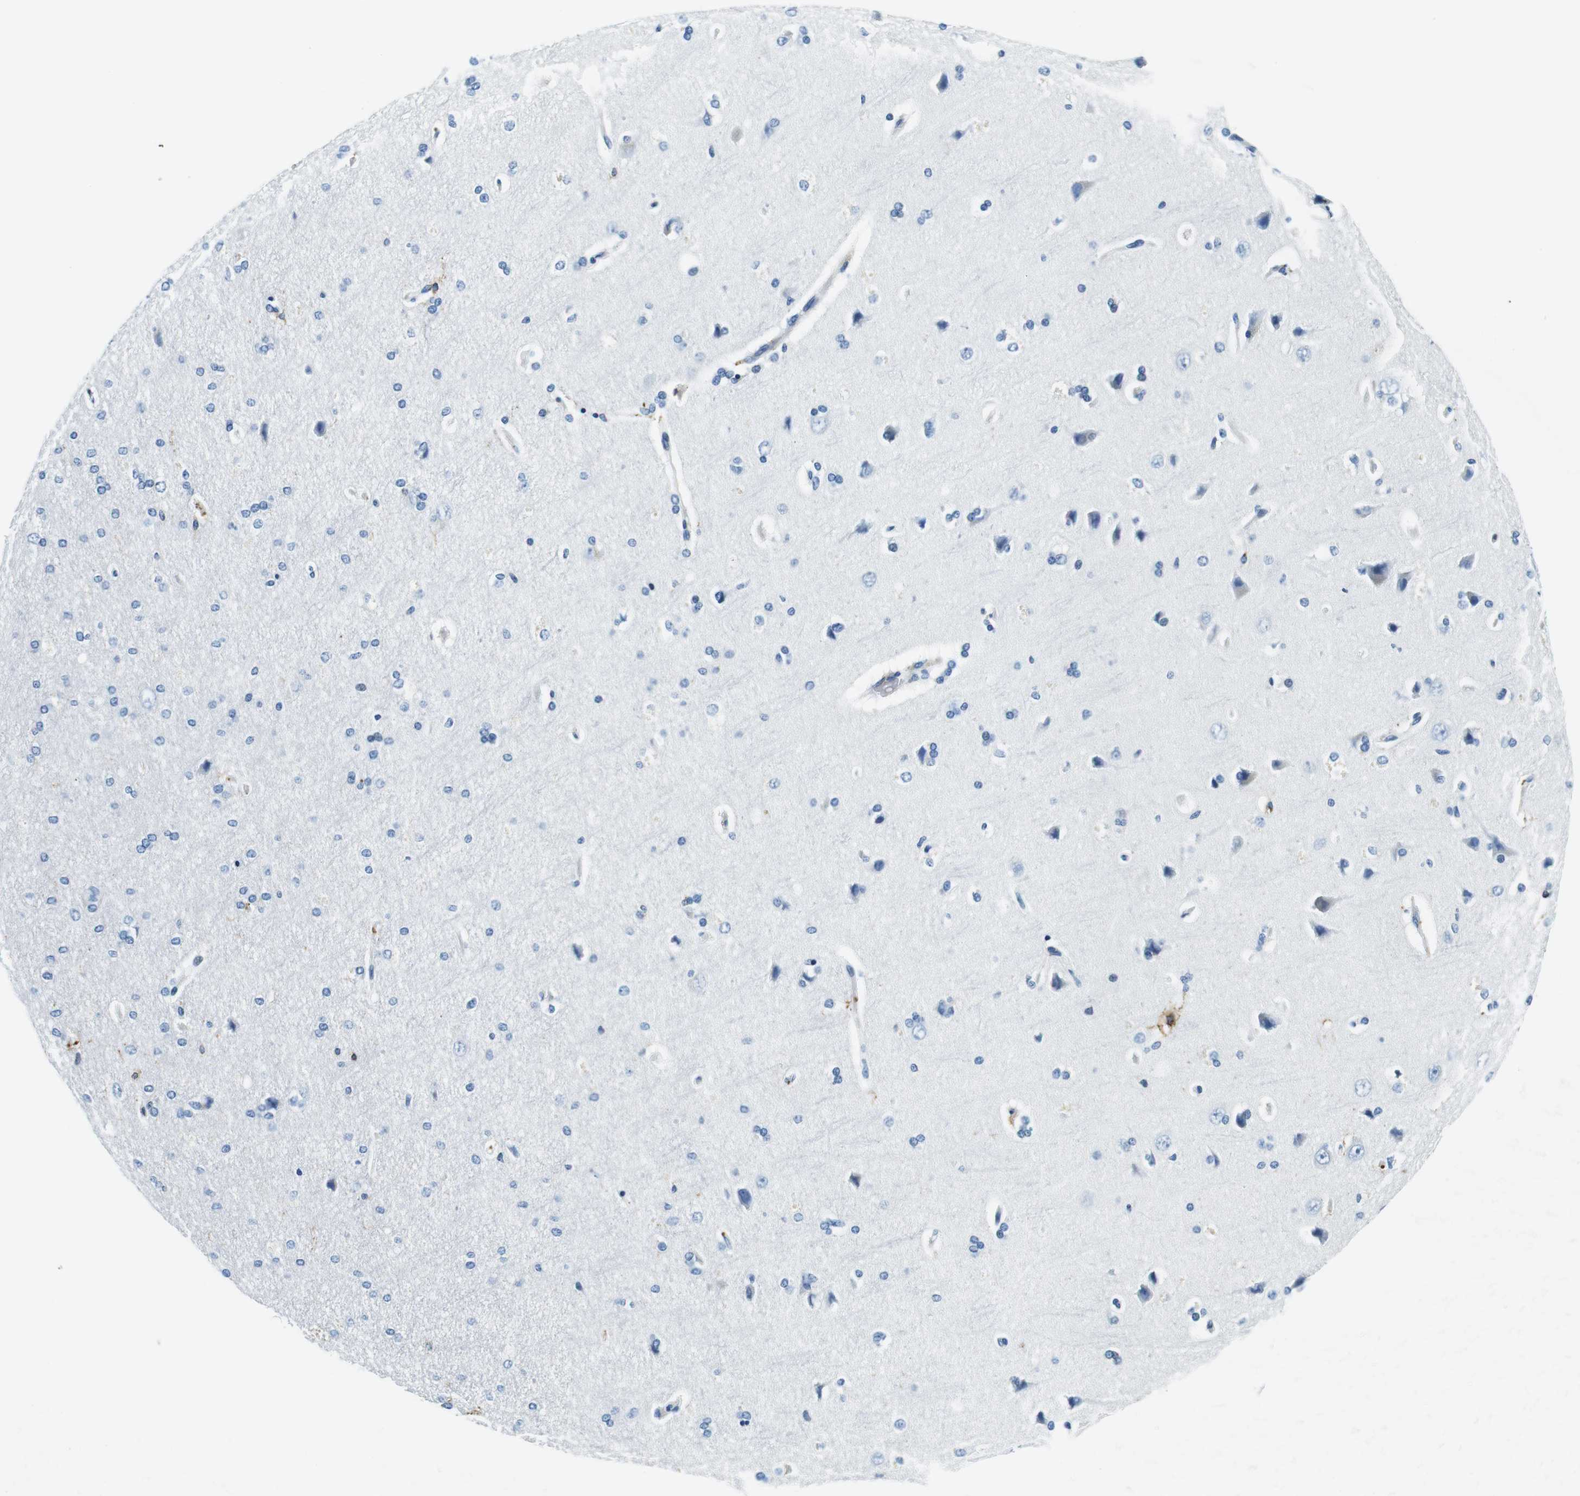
{"staining": {"intensity": "negative", "quantity": "none", "location": "none"}, "tissue": "cerebral cortex", "cell_type": "Endothelial cells", "image_type": "normal", "snomed": [{"axis": "morphology", "description": "Normal tissue, NOS"}, {"axis": "topography", "description": "Cerebral cortex"}], "caption": "Micrograph shows no protein positivity in endothelial cells of benign cerebral cortex.", "gene": "HLA", "patient": {"sex": "male", "age": 62}}